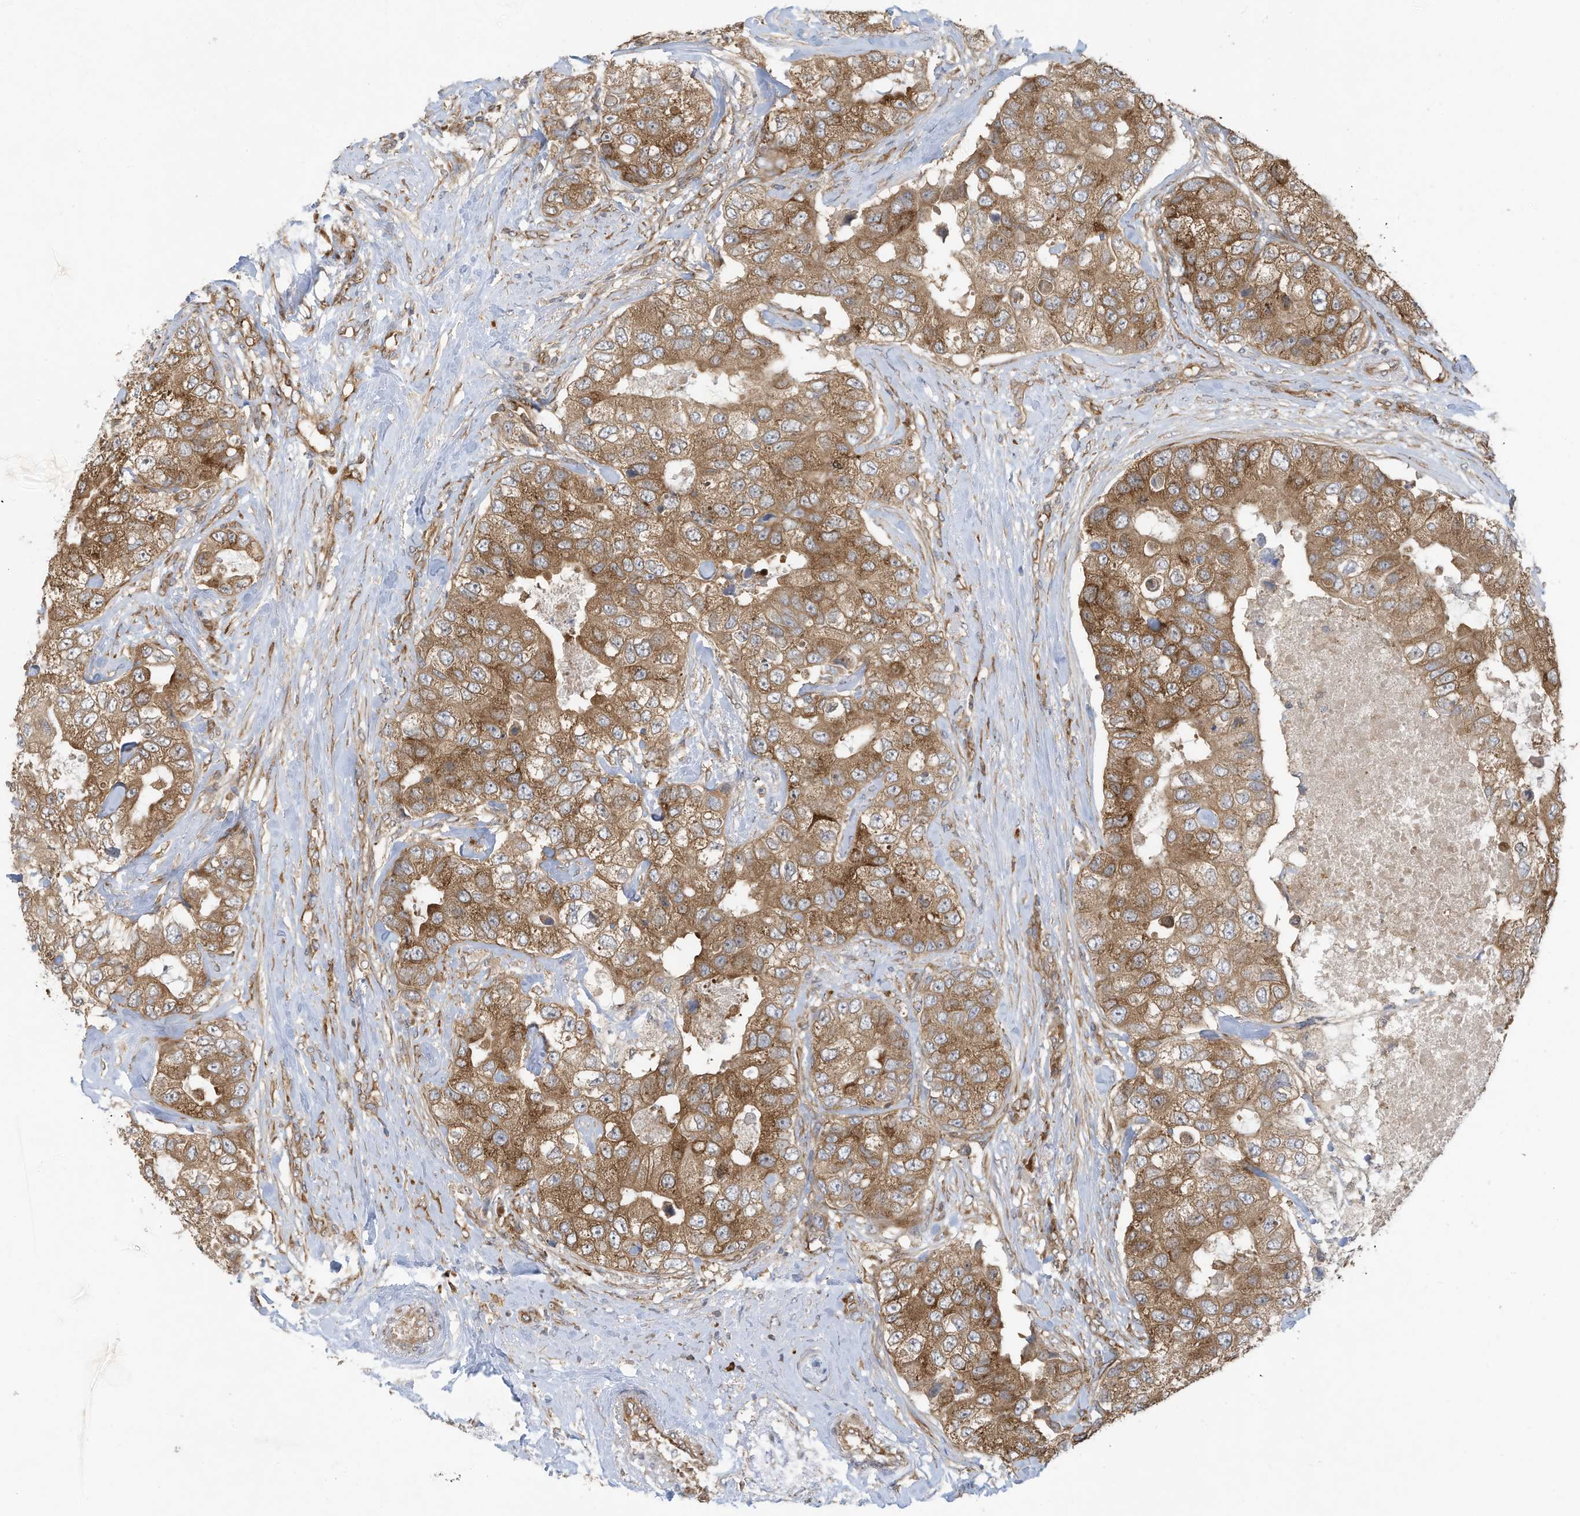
{"staining": {"intensity": "moderate", "quantity": ">75%", "location": "cytoplasmic/membranous"}, "tissue": "breast cancer", "cell_type": "Tumor cells", "image_type": "cancer", "snomed": [{"axis": "morphology", "description": "Duct carcinoma"}, {"axis": "topography", "description": "Breast"}], "caption": "This image reveals immunohistochemistry (IHC) staining of infiltrating ductal carcinoma (breast), with medium moderate cytoplasmic/membranous positivity in about >75% of tumor cells.", "gene": "USE1", "patient": {"sex": "female", "age": 62}}